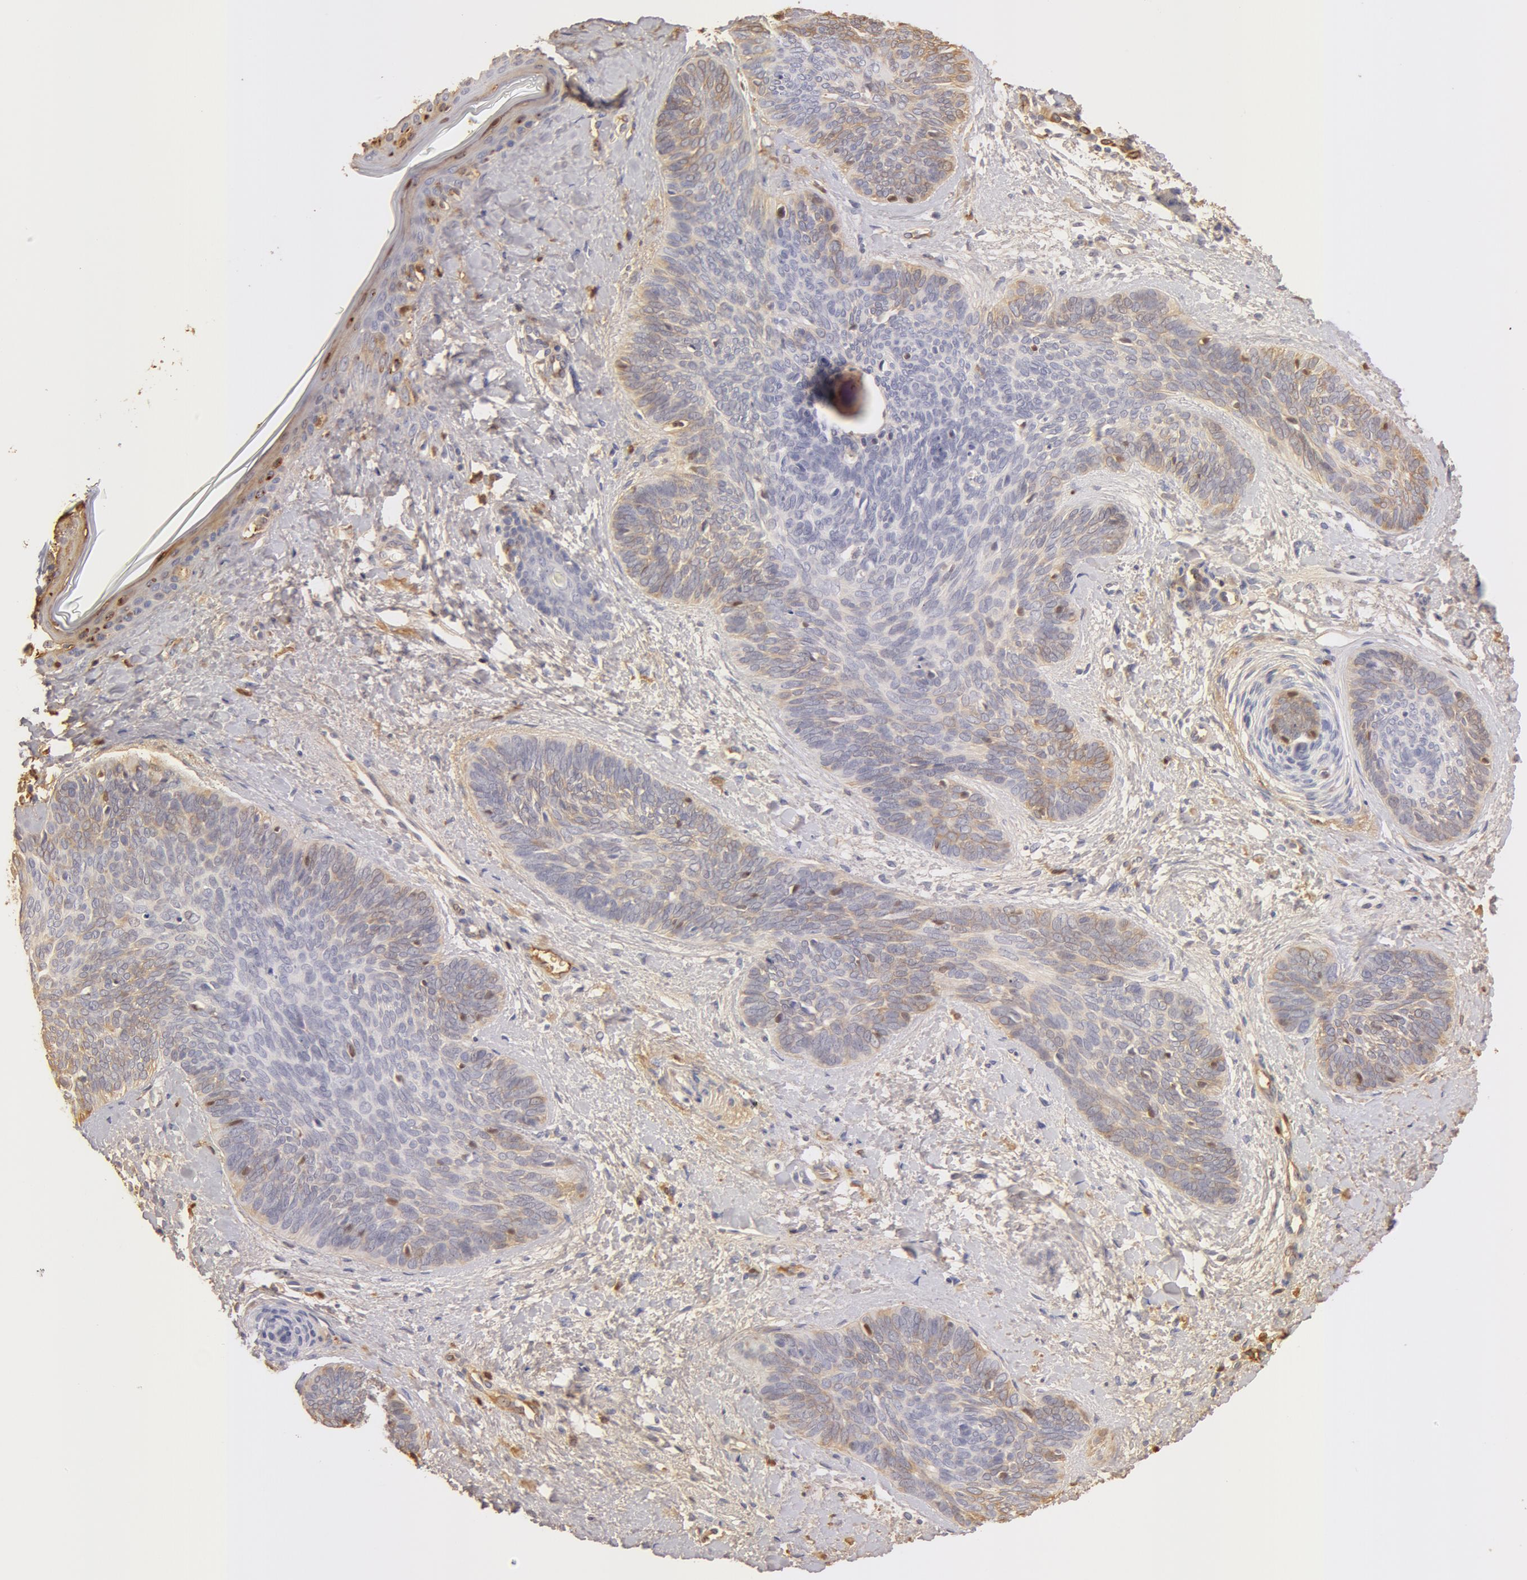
{"staining": {"intensity": "weak", "quantity": "25%-75%", "location": "cytoplasmic/membranous"}, "tissue": "skin cancer", "cell_type": "Tumor cells", "image_type": "cancer", "snomed": [{"axis": "morphology", "description": "Basal cell carcinoma"}, {"axis": "topography", "description": "Skin"}], "caption": "This photomicrograph displays IHC staining of skin cancer, with low weak cytoplasmic/membranous staining in about 25%-75% of tumor cells.", "gene": "TF", "patient": {"sex": "female", "age": 81}}